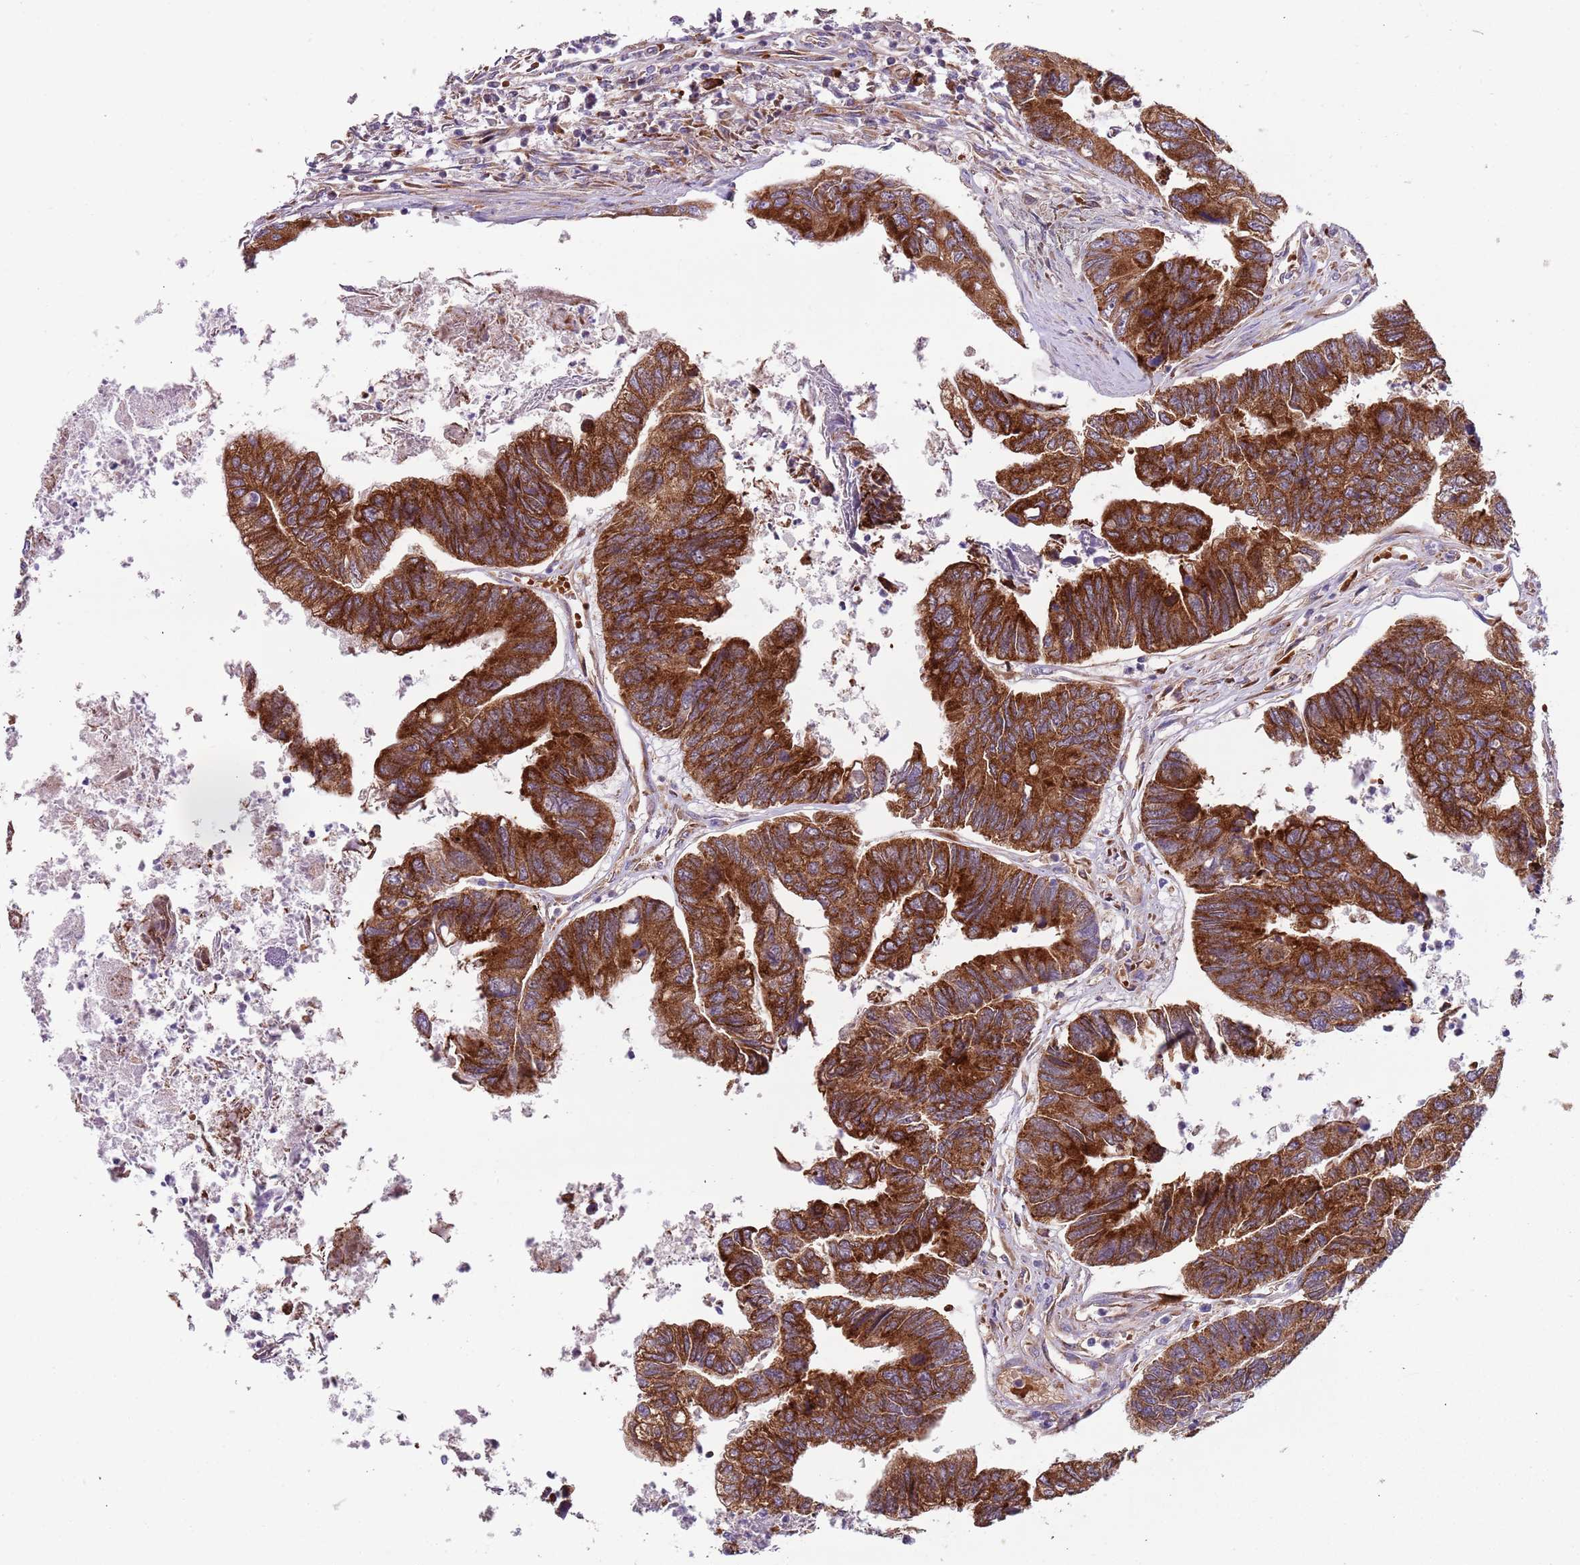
{"staining": {"intensity": "strong", "quantity": ">75%", "location": "cytoplasmic/membranous"}, "tissue": "colorectal cancer", "cell_type": "Tumor cells", "image_type": "cancer", "snomed": [{"axis": "morphology", "description": "Adenocarcinoma, NOS"}, {"axis": "topography", "description": "Colon"}], "caption": "Adenocarcinoma (colorectal) was stained to show a protein in brown. There is high levels of strong cytoplasmic/membranous staining in approximately >75% of tumor cells. (DAB IHC with brightfield microscopy, high magnification).", "gene": "VWCE", "patient": {"sex": "female", "age": 67}}